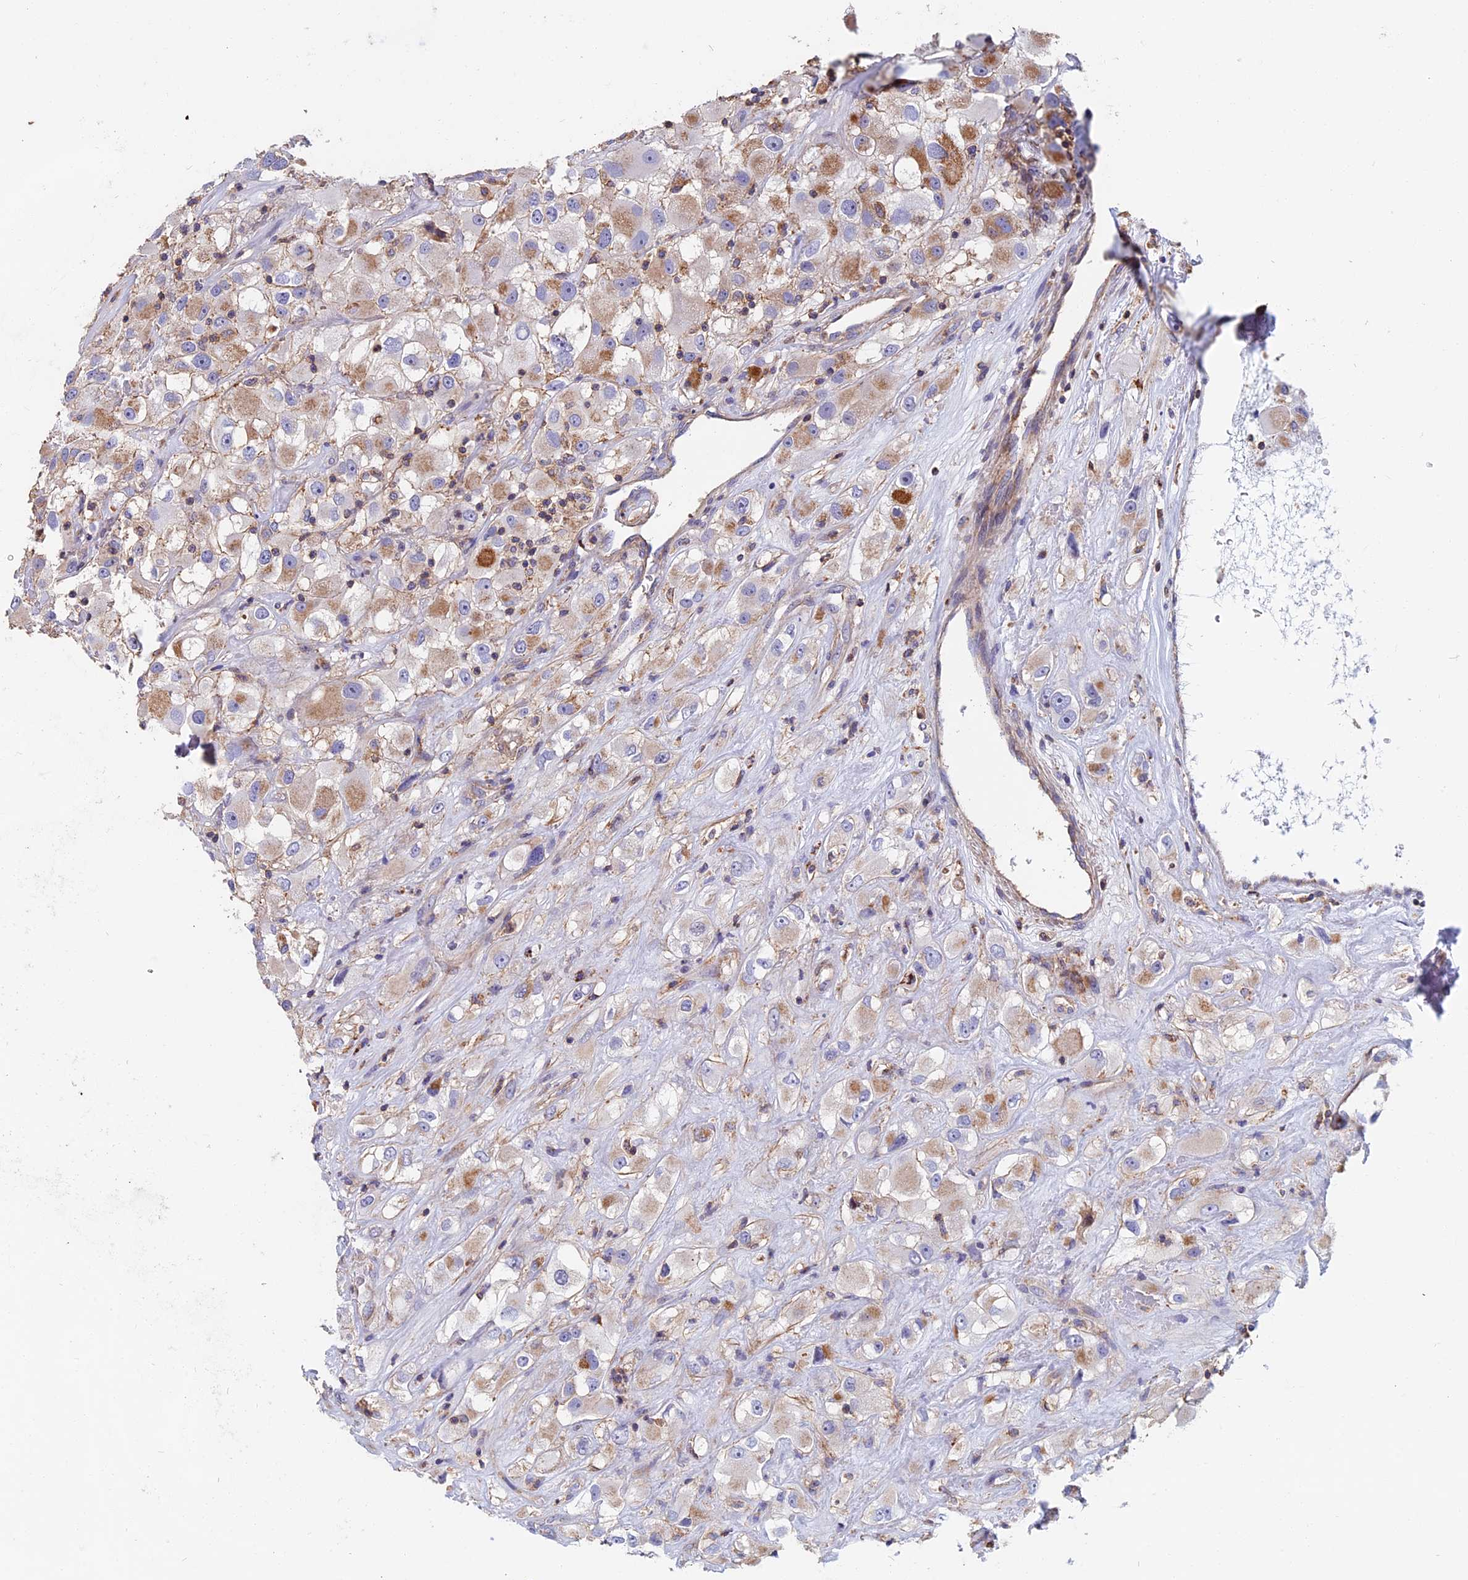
{"staining": {"intensity": "moderate", "quantity": "<25%", "location": "cytoplasmic/membranous"}, "tissue": "renal cancer", "cell_type": "Tumor cells", "image_type": "cancer", "snomed": [{"axis": "morphology", "description": "Adenocarcinoma, NOS"}, {"axis": "topography", "description": "Kidney"}], "caption": "Renal adenocarcinoma stained with DAB immunohistochemistry (IHC) exhibits low levels of moderate cytoplasmic/membranous staining in approximately <25% of tumor cells. (DAB (3,3'-diaminobenzidine) IHC with brightfield microscopy, high magnification).", "gene": "HSD17B8", "patient": {"sex": "female", "age": 52}}